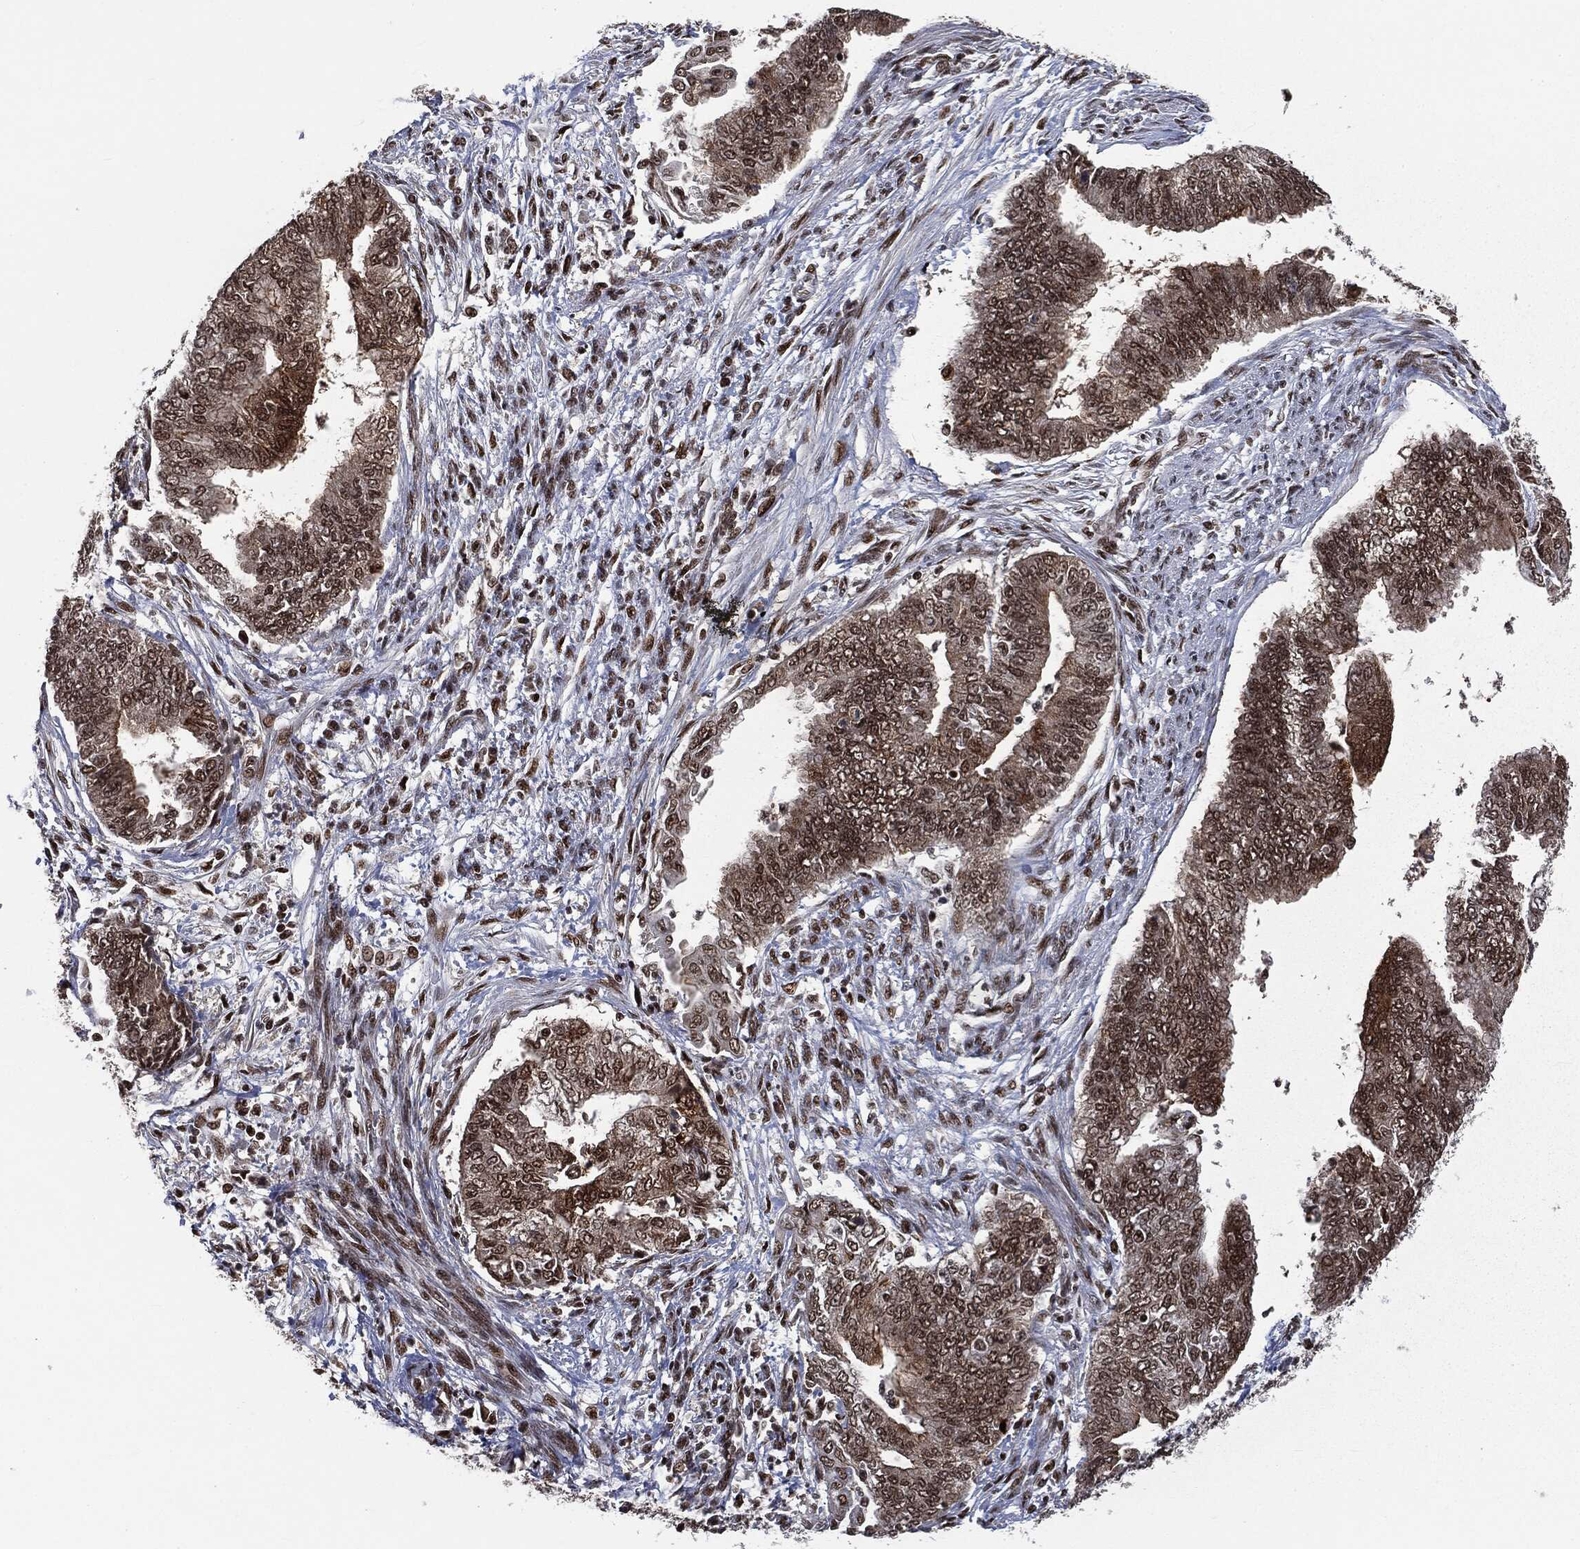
{"staining": {"intensity": "moderate", "quantity": ">75%", "location": "nuclear"}, "tissue": "endometrial cancer", "cell_type": "Tumor cells", "image_type": "cancer", "snomed": [{"axis": "morphology", "description": "Adenocarcinoma, NOS"}, {"axis": "topography", "description": "Endometrium"}], "caption": "Adenocarcinoma (endometrial) stained with a brown dye displays moderate nuclear positive staining in approximately >75% of tumor cells.", "gene": "DPH2", "patient": {"sex": "female", "age": 65}}